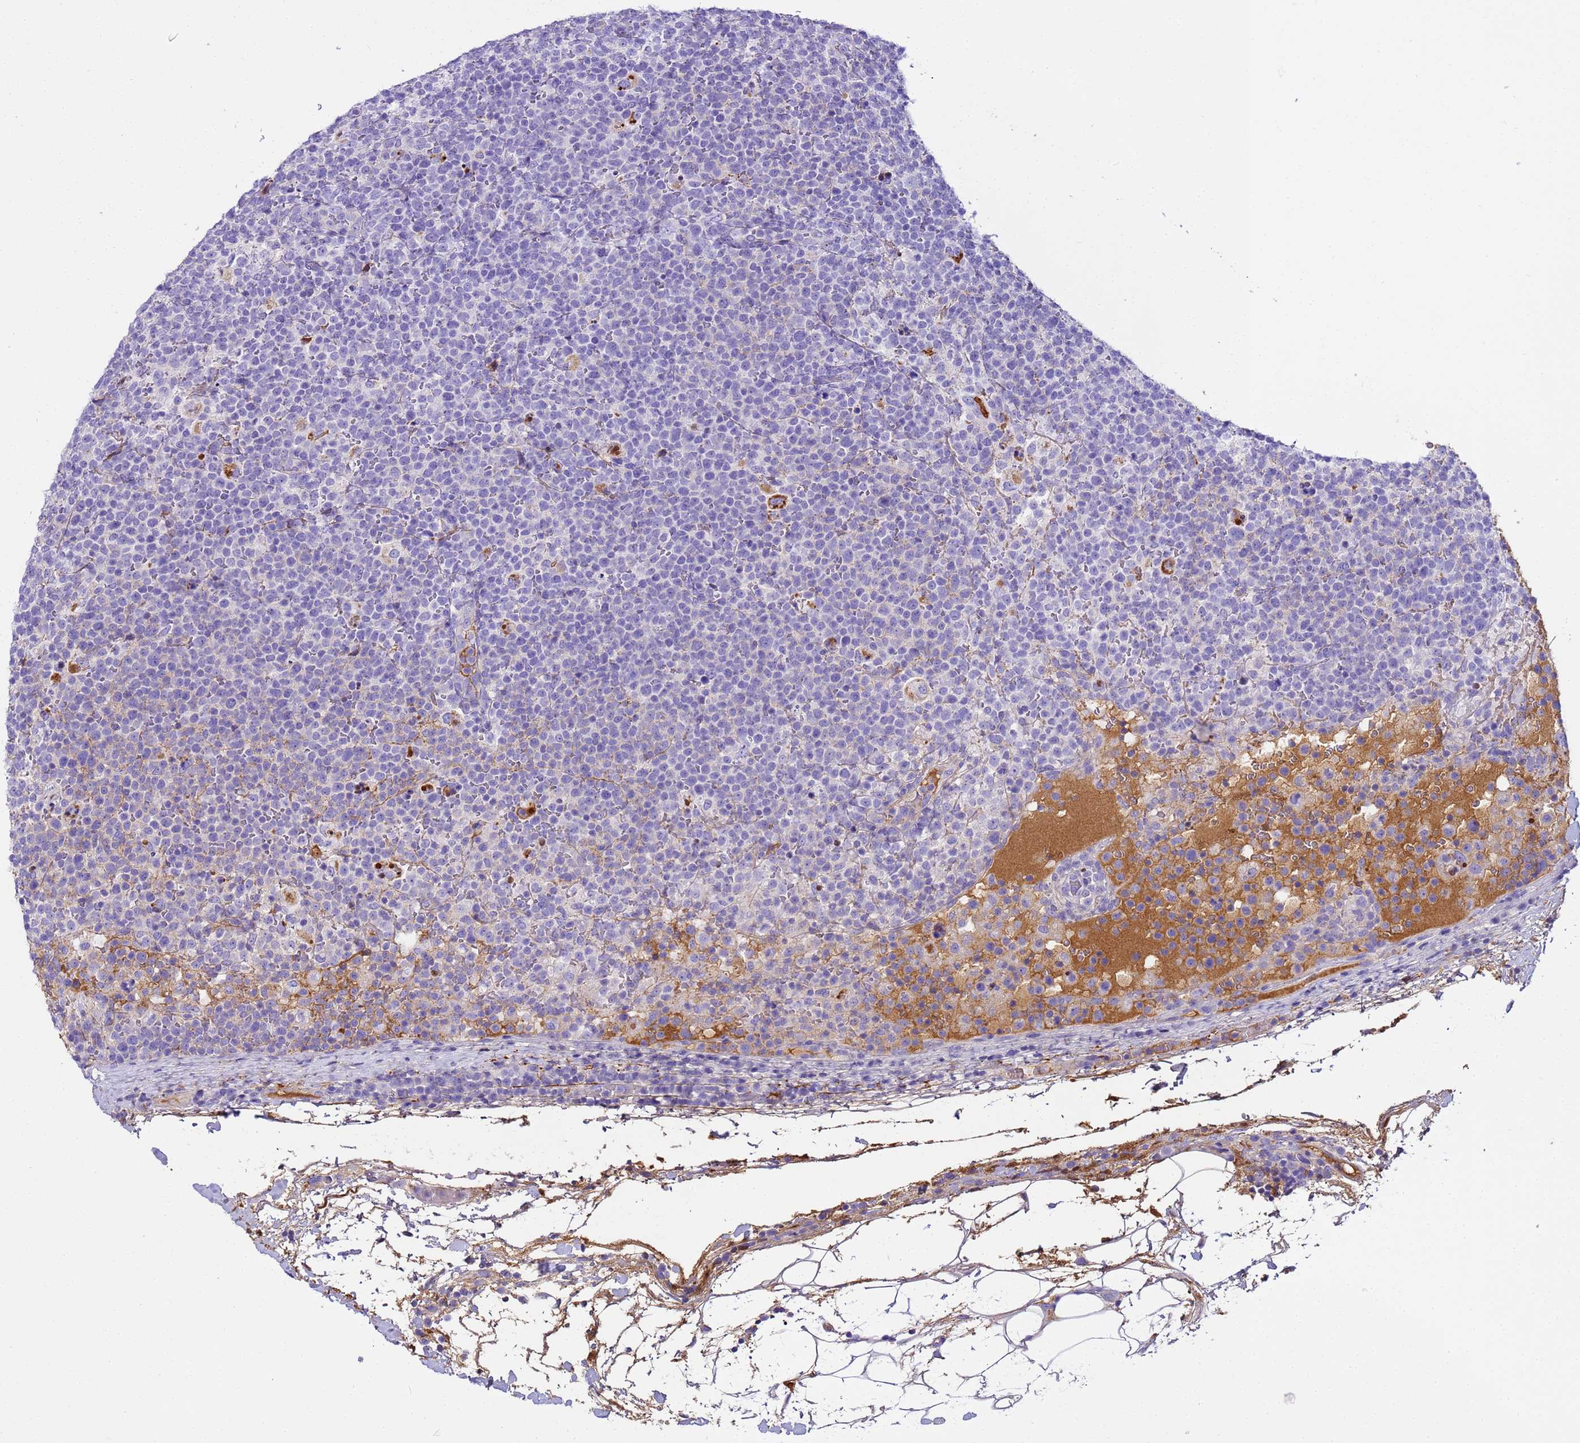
{"staining": {"intensity": "negative", "quantity": "none", "location": "none"}, "tissue": "lymphoma", "cell_type": "Tumor cells", "image_type": "cancer", "snomed": [{"axis": "morphology", "description": "Malignant lymphoma, non-Hodgkin's type, High grade"}, {"axis": "topography", "description": "Lymph node"}], "caption": "IHC micrograph of neoplastic tissue: human lymphoma stained with DAB demonstrates no significant protein expression in tumor cells.", "gene": "CFHR2", "patient": {"sex": "male", "age": 61}}